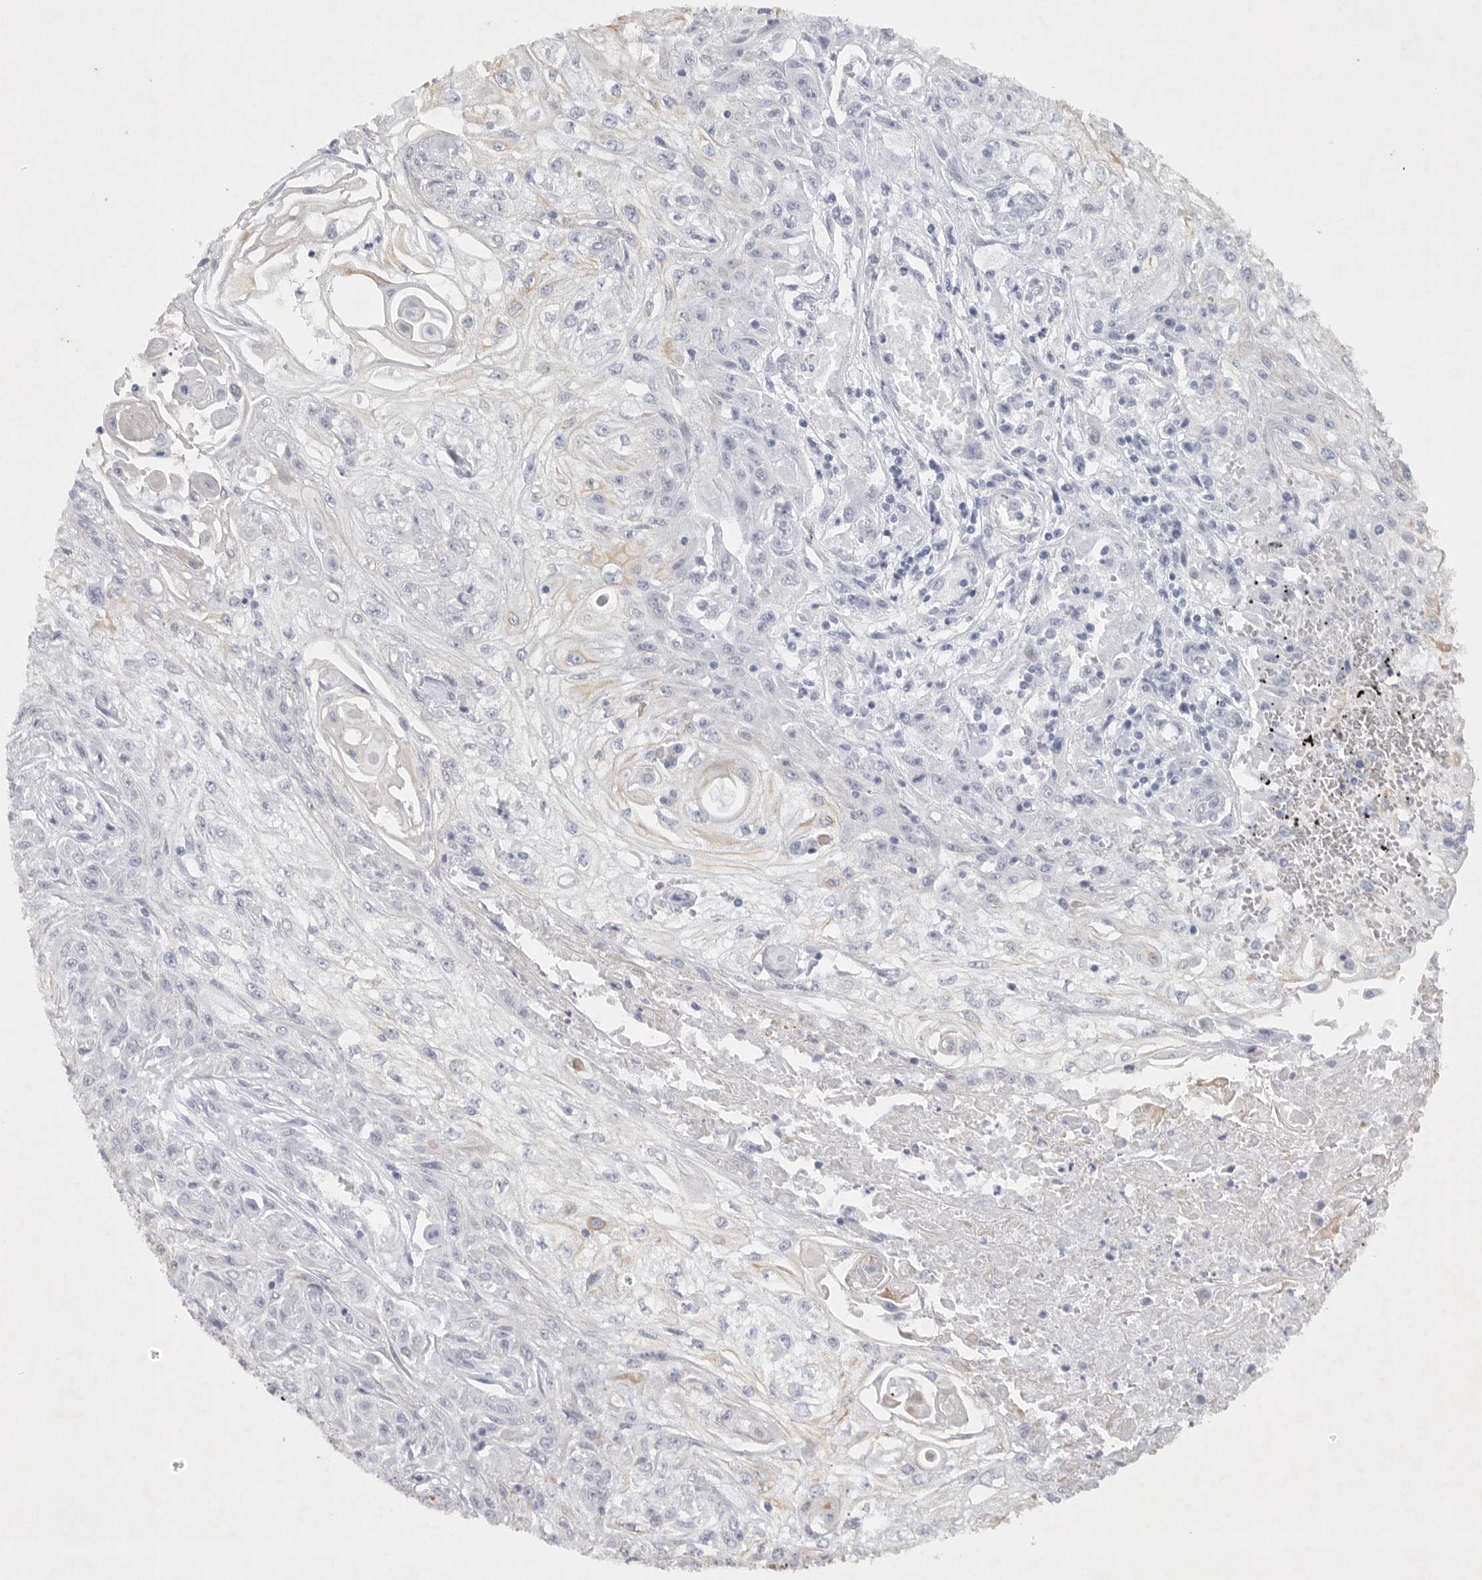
{"staining": {"intensity": "negative", "quantity": "none", "location": "none"}, "tissue": "skin cancer", "cell_type": "Tumor cells", "image_type": "cancer", "snomed": [{"axis": "morphology", "description": "Squamous cell carcinoma, NOS"}, {"axis": "morphology", "description": "Squamous cell carcinoma, metastatic, NOS"}, {"axis": "topography", "description": "Skin"}, {"axis": "topography", "description": "Lymph node"}], "caption": "A photomicrograph of human metastatic squamous cell carcinoma (skin) is negative for staining in tumor cells.", "gene": "TNR", "patient": {"sex": "male", "age": 75}}